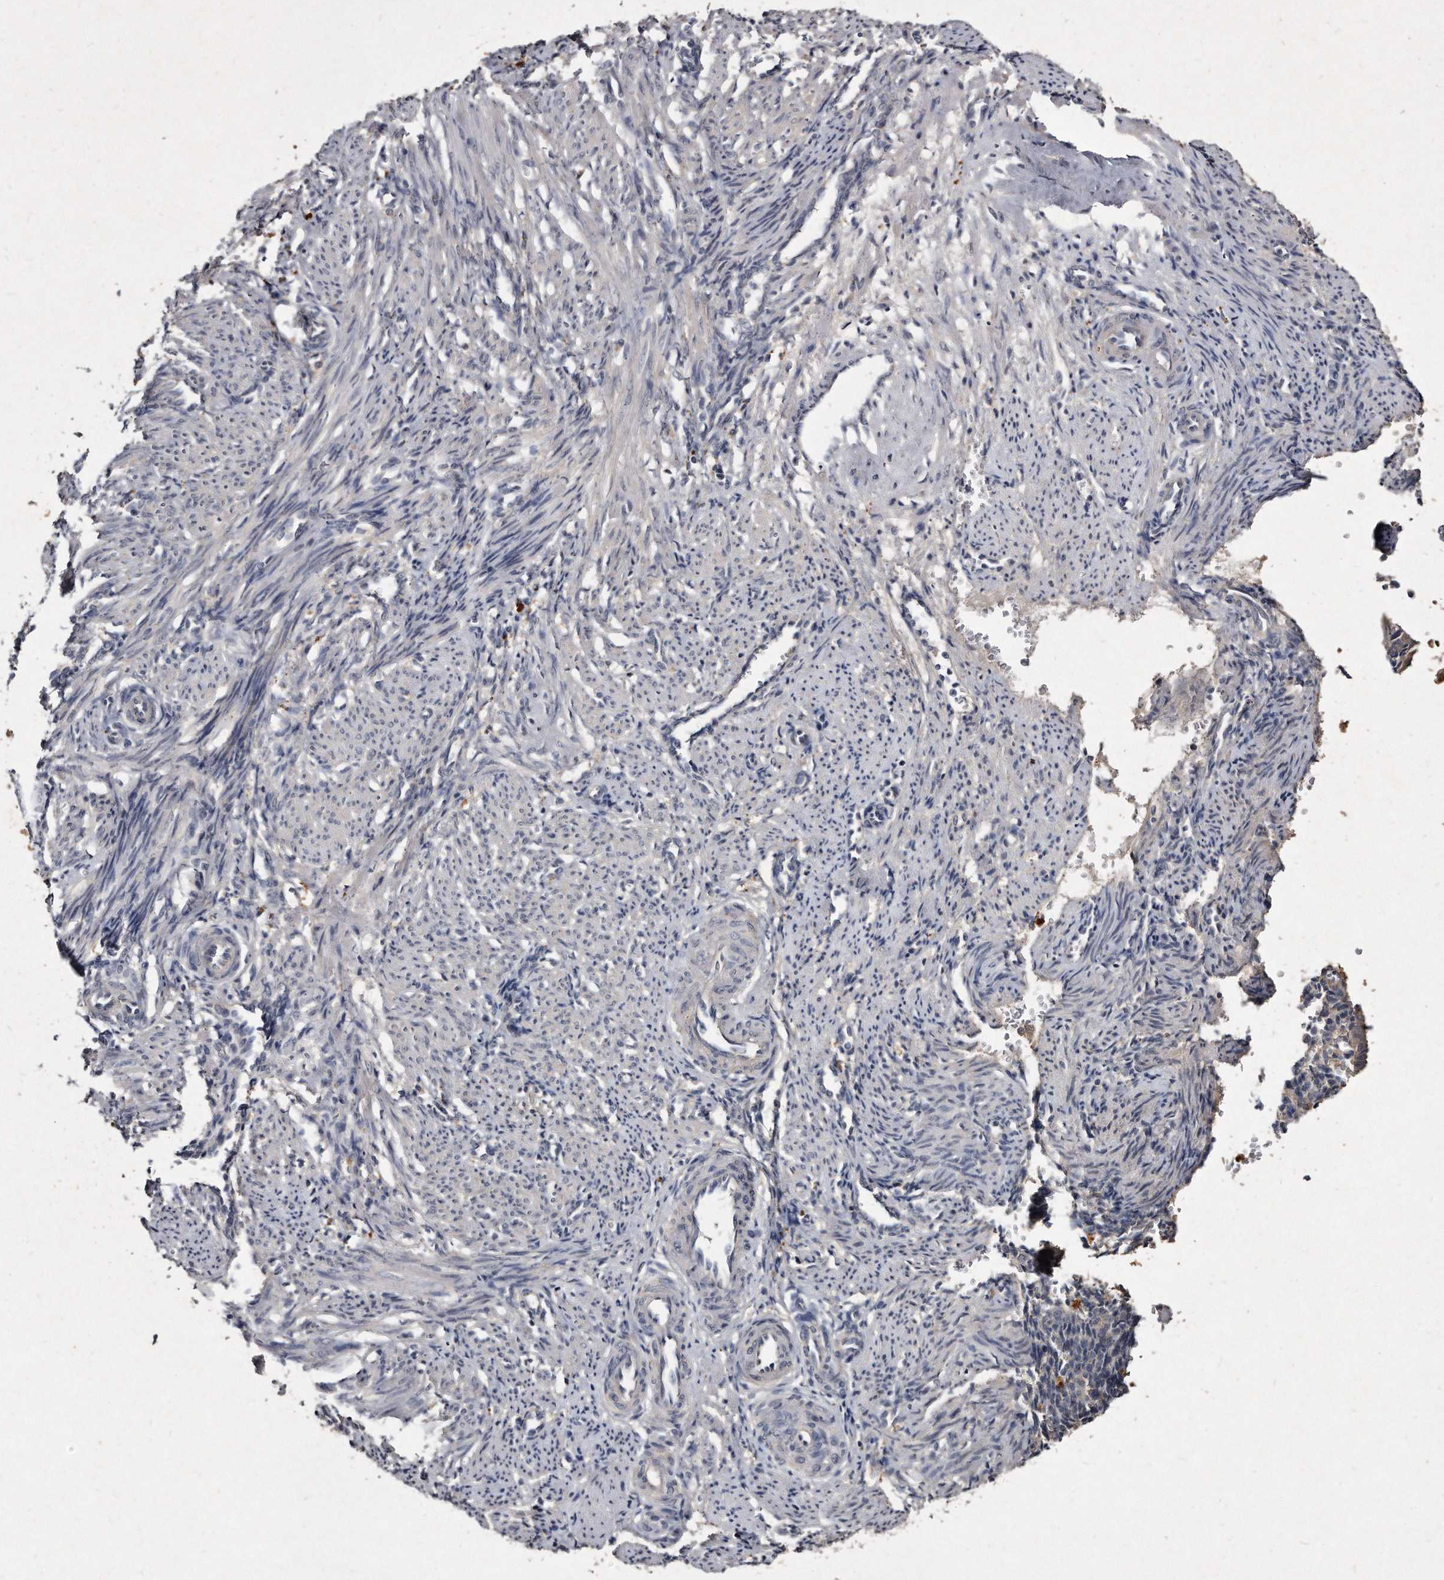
{"staining": {"intensity": "negative", "quantity": "none", "location": "none"}, "tissue": "smooth muscle", "cell_type": "Smooth muscle cells", "image_type": "normal", "snomed": [{"axis": "morphology", "description": "Normal tissue, NOS"}, {"axis": "topography", "description": "Endometrium"}], "caption": "Immunohistochemistry of unremarkable human smooth muscle shows no staining in smooth muscle cells.", "gene": "KLHDC3", "patient": {"sex": "female", "age": 33}}